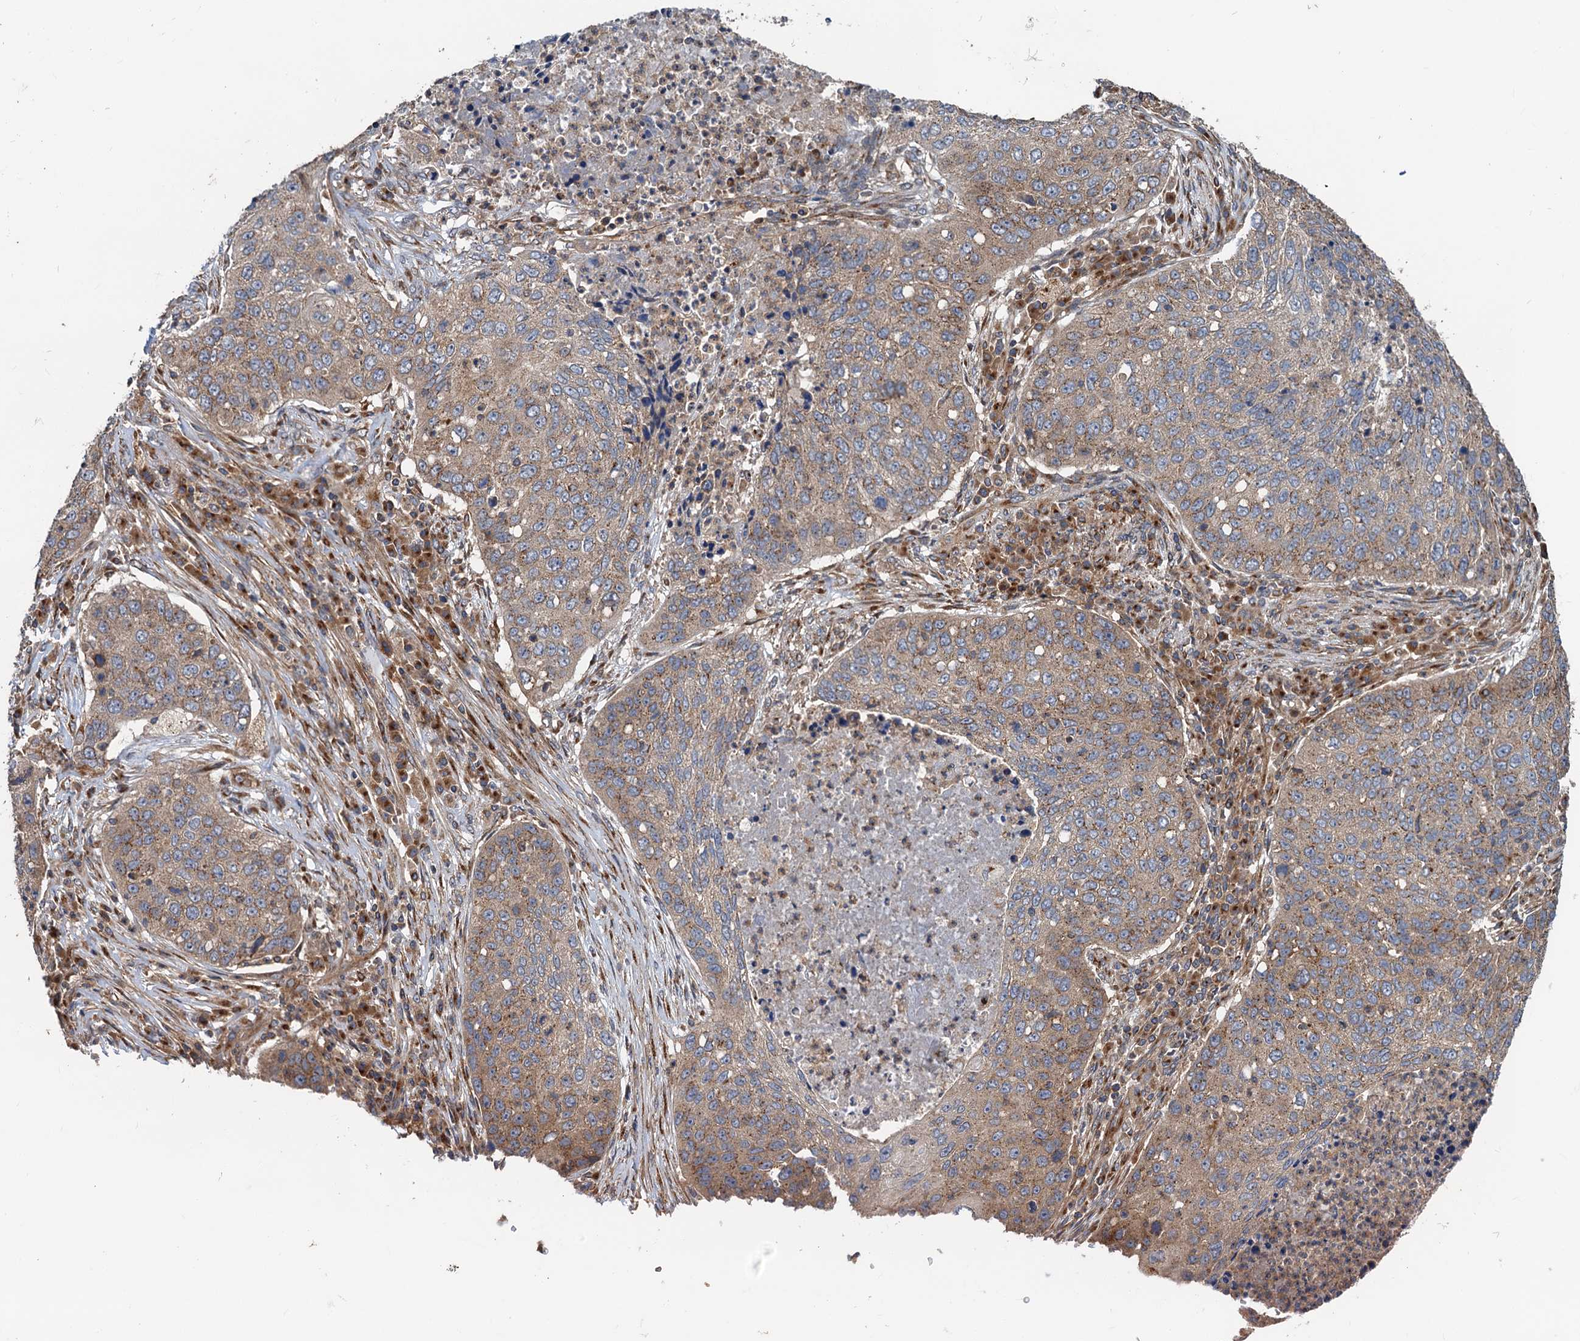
{"staining": {"intensity": "weak", "quantity": ">75%", "location": "cytoplasmic/membranous"}, "tissue": "lung cancer", "cell_type": "Tumor cells", "image_type": "cancer", "snomed": [{"axis": "morphology", "description": "Squamous cell carcinoma, NOS"}, {"axis": "topography", "description": "Lung"}], "caption": "A low amount of weak cytoplasmic/membranous positivity is identified in about >75% of tumor cells in lung squamous cell carcinoma tissue. (DAB (3,3'-diaminobenzidine) IHC with brightfield microscopy, high magnification).", "gene": "ANKRD26", "patient": {"sex": "female", "age": 63}}